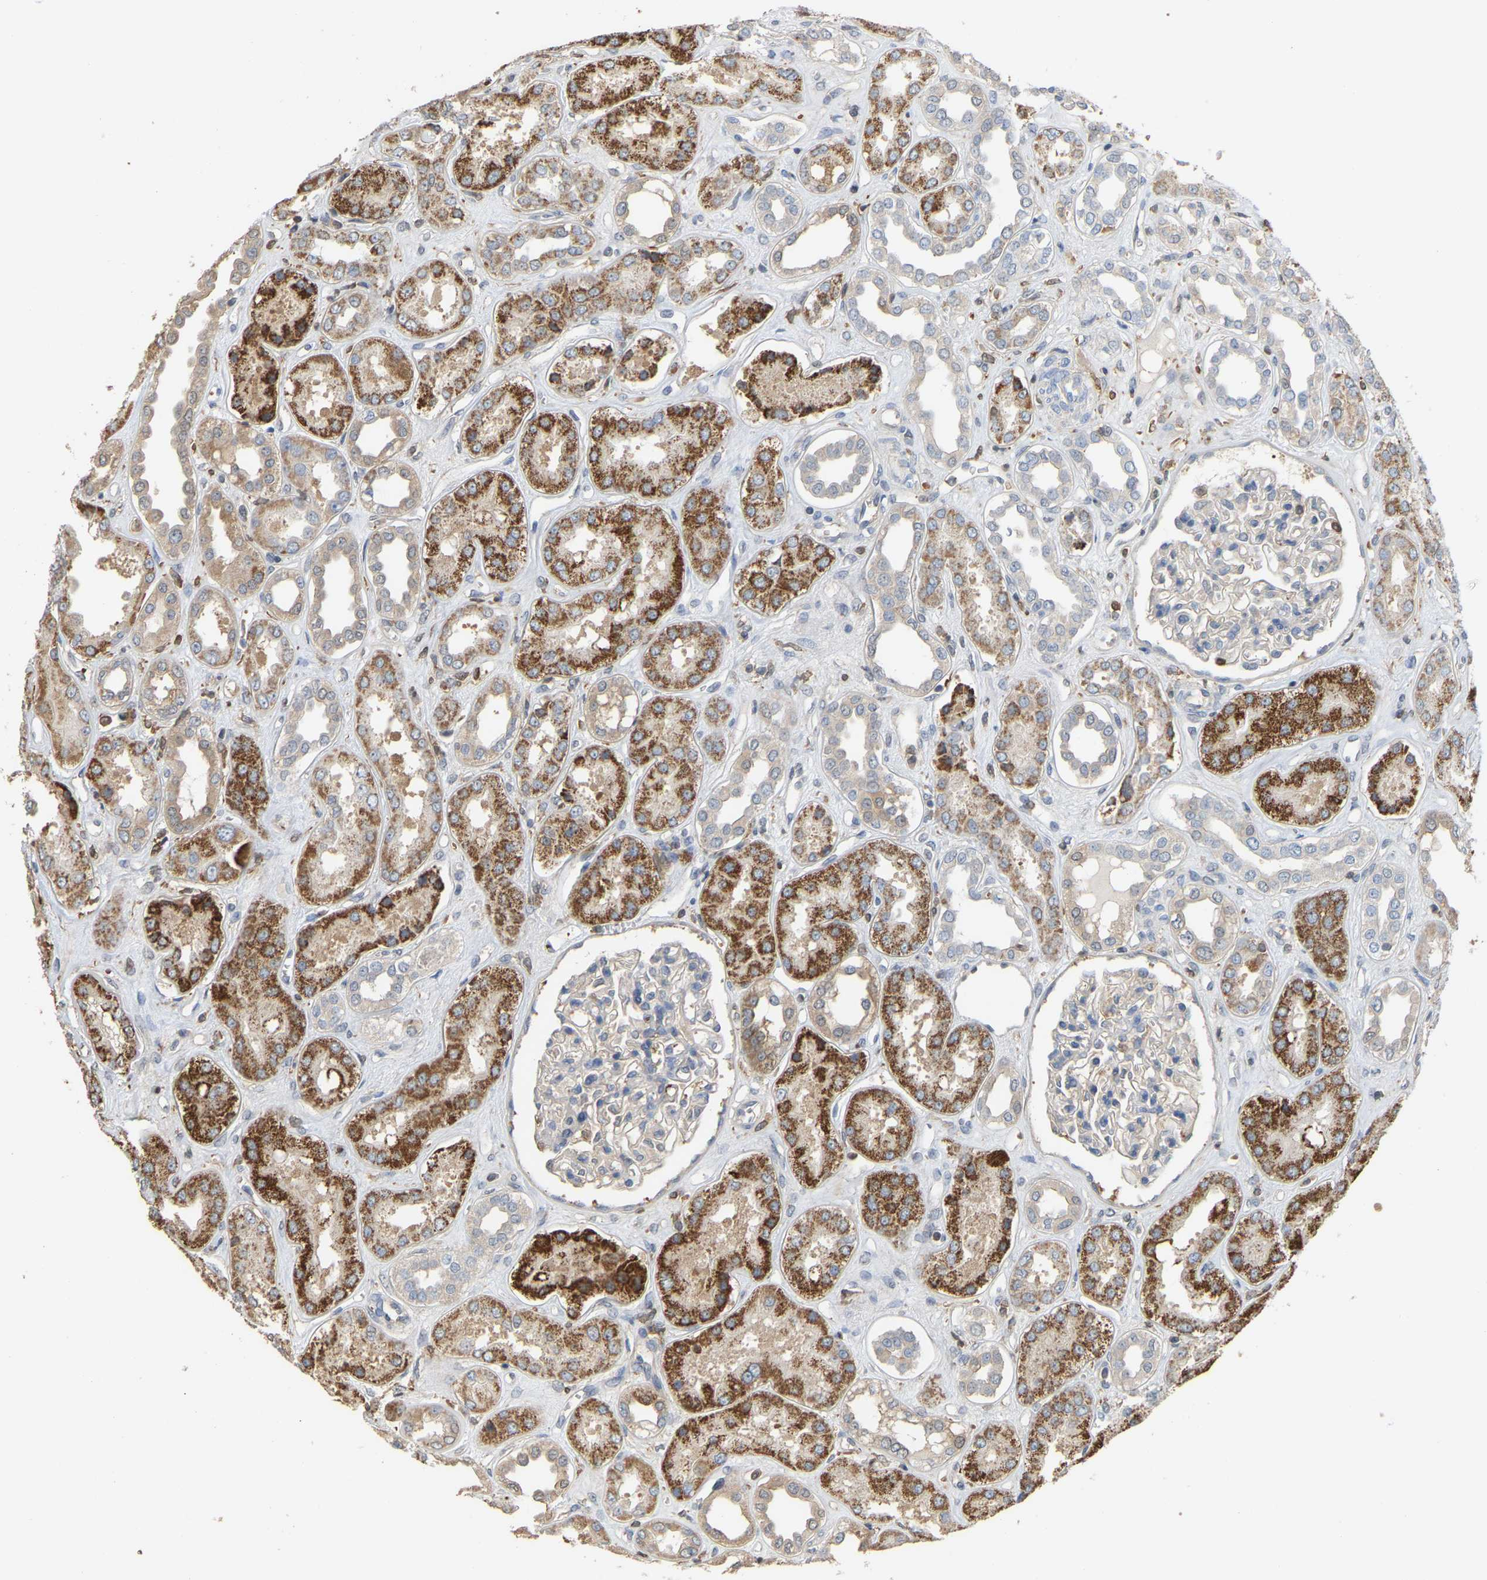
{"staining": {"intensity": "negative", "quantity": "none", "location": "none"}, "tissue": "kidney", "cell_type": "Cells in glomeruli", "image_type": "normal", "snomed": [{"axis": "morphology", "description": "Normal tissue, NOS"}, {"axis": "topography", "description": "Kidney"}], "caption": "This is an IHC photomicrograph of normal kidney. There is no staining in cells in glomeruli.", "gene": "MTPN", "patient": {"sex": "male", "age": 59}}